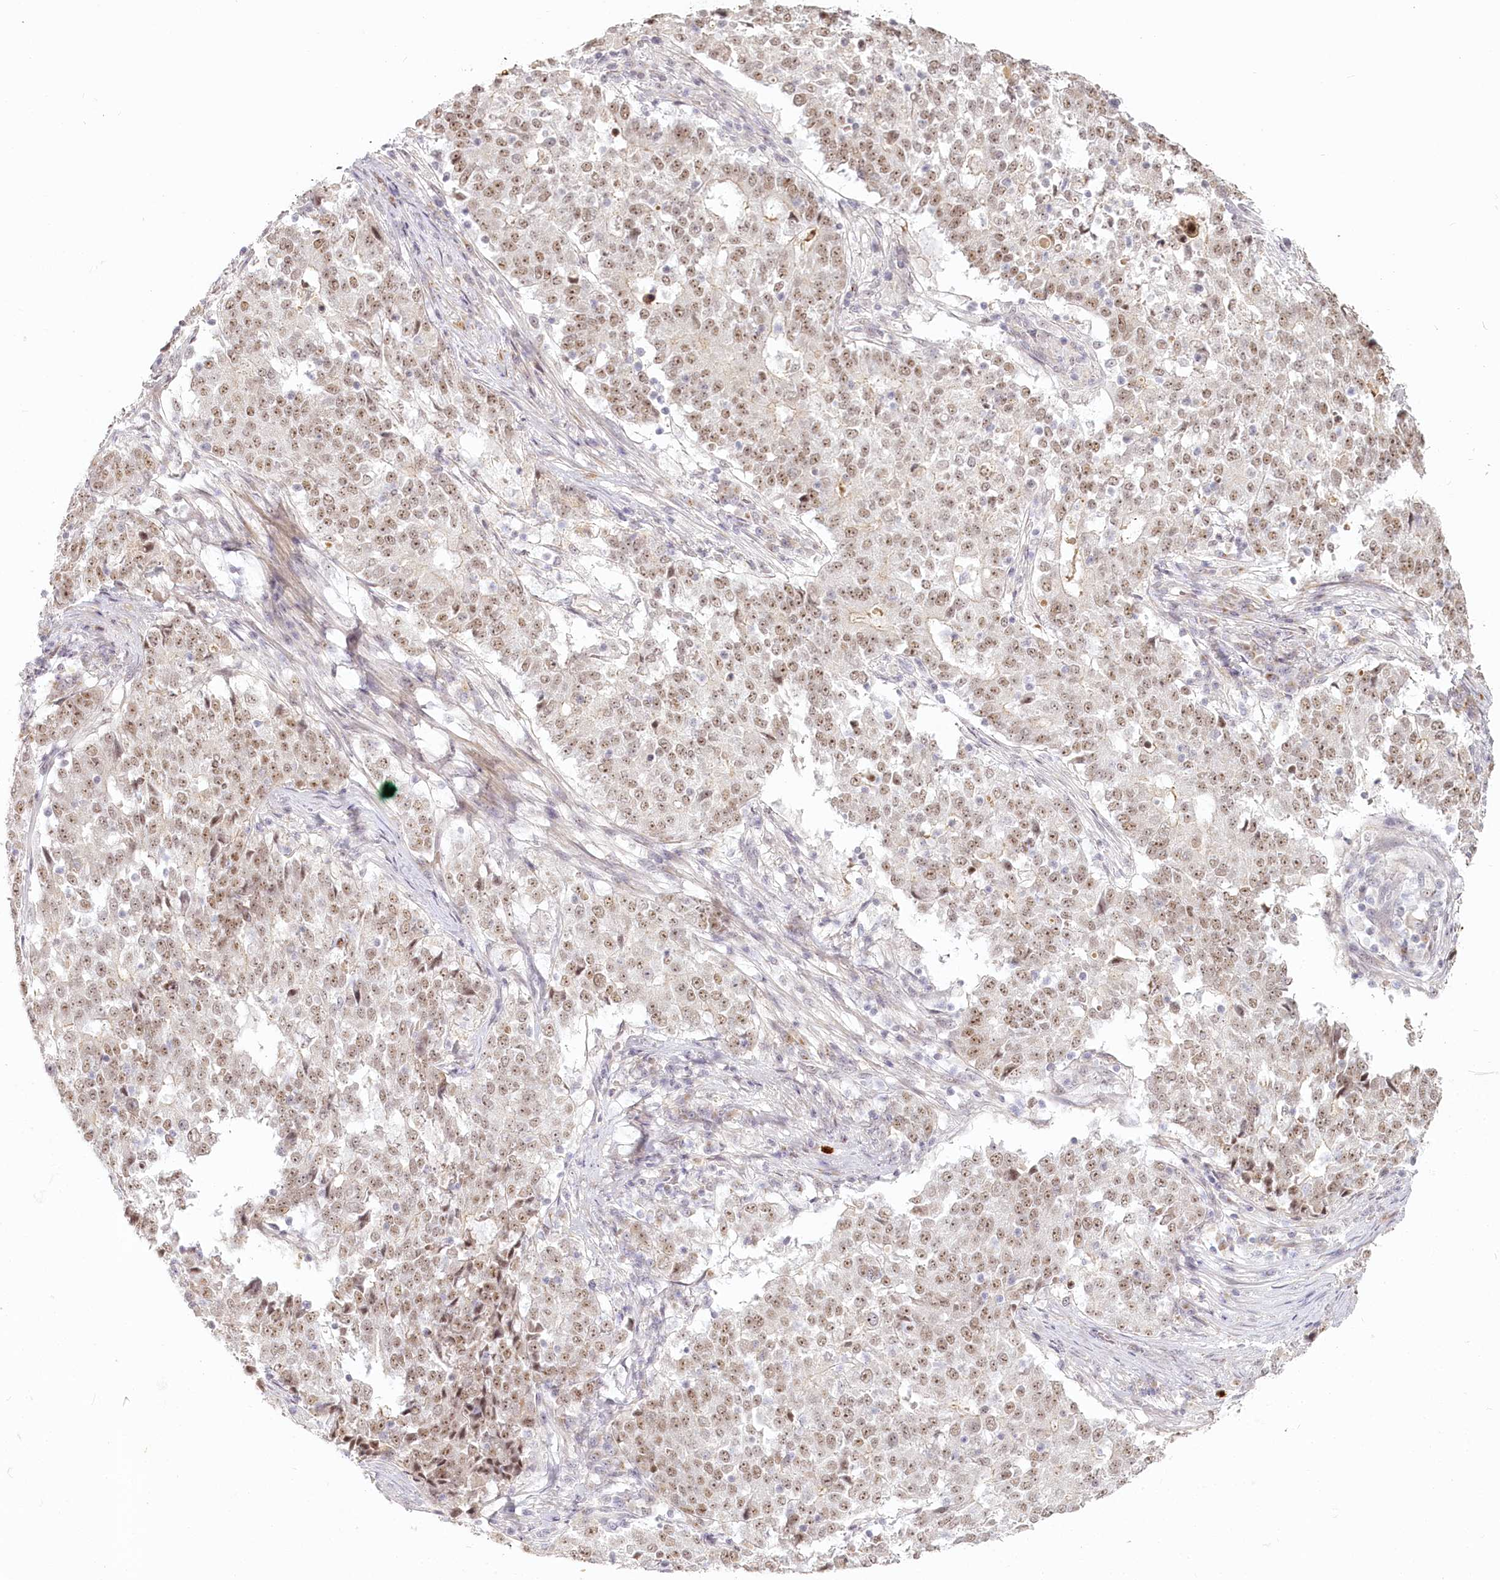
{"staining": {"intensity": "moderate", "quantity": ">75%", "location": "nuclear"}, "tissue": "stomach cancer", "cell_type": "Tumor cells", "image_type": "cancer", "snomed": [{"axis": "morphology", "description": "Adenocarcinoma, NOS"}, {"axis": "topography", "description": "Stomach"}], "caption": "A photomicrograph of stomach adenocarcinoma stained for a protein exhibits moderate nuclear brown staining in tumor cells. Nuclei are stained in blue.", "gene": "EXOSC7", "patient": {"sex": "male", "age": 59}}